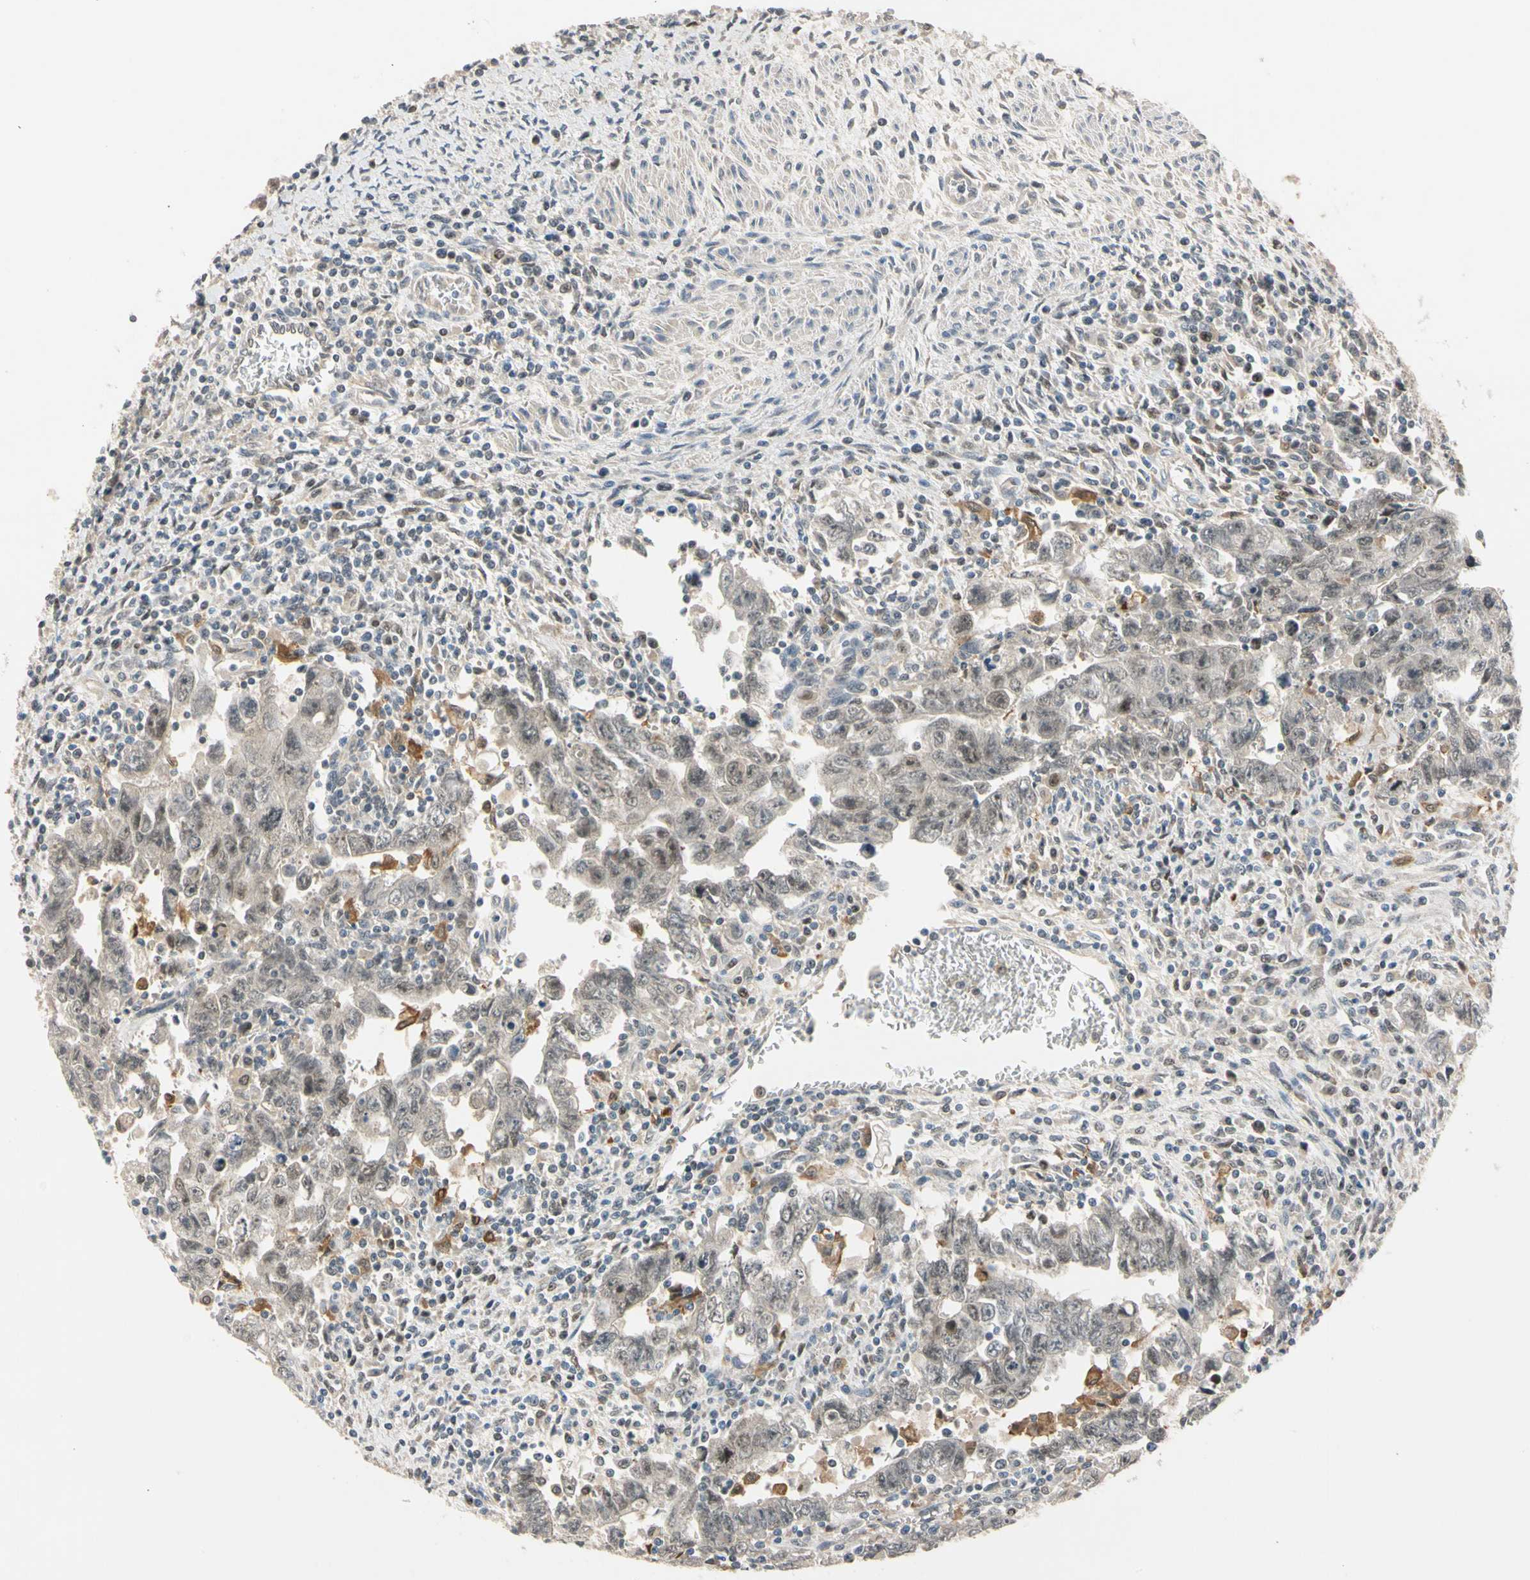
{"staining": {"intensity": "moderate", "quantity": ">75%", "location": "cytoplasmic/membranous,nuclear"}, "tissue": "testis cancer", "cell_type": "Tumor cells", "image_type": "cancer", "snomed": [{"axis": "morphology", "description": "Carcinoma, Embryonal, NOS"}, {"axis": "topography", "description": "Testis"}], "caption": "IHC photomicrograph of human embryonal carcinoma (testis) stained for a protein (brown), which reveals medium levels of moderate cytoplasmic/membranous and nuclear expression in approximately >75% of tumor cells.", "gene": "RIOX2", "patient": {"sex": "male", "age": 28}}